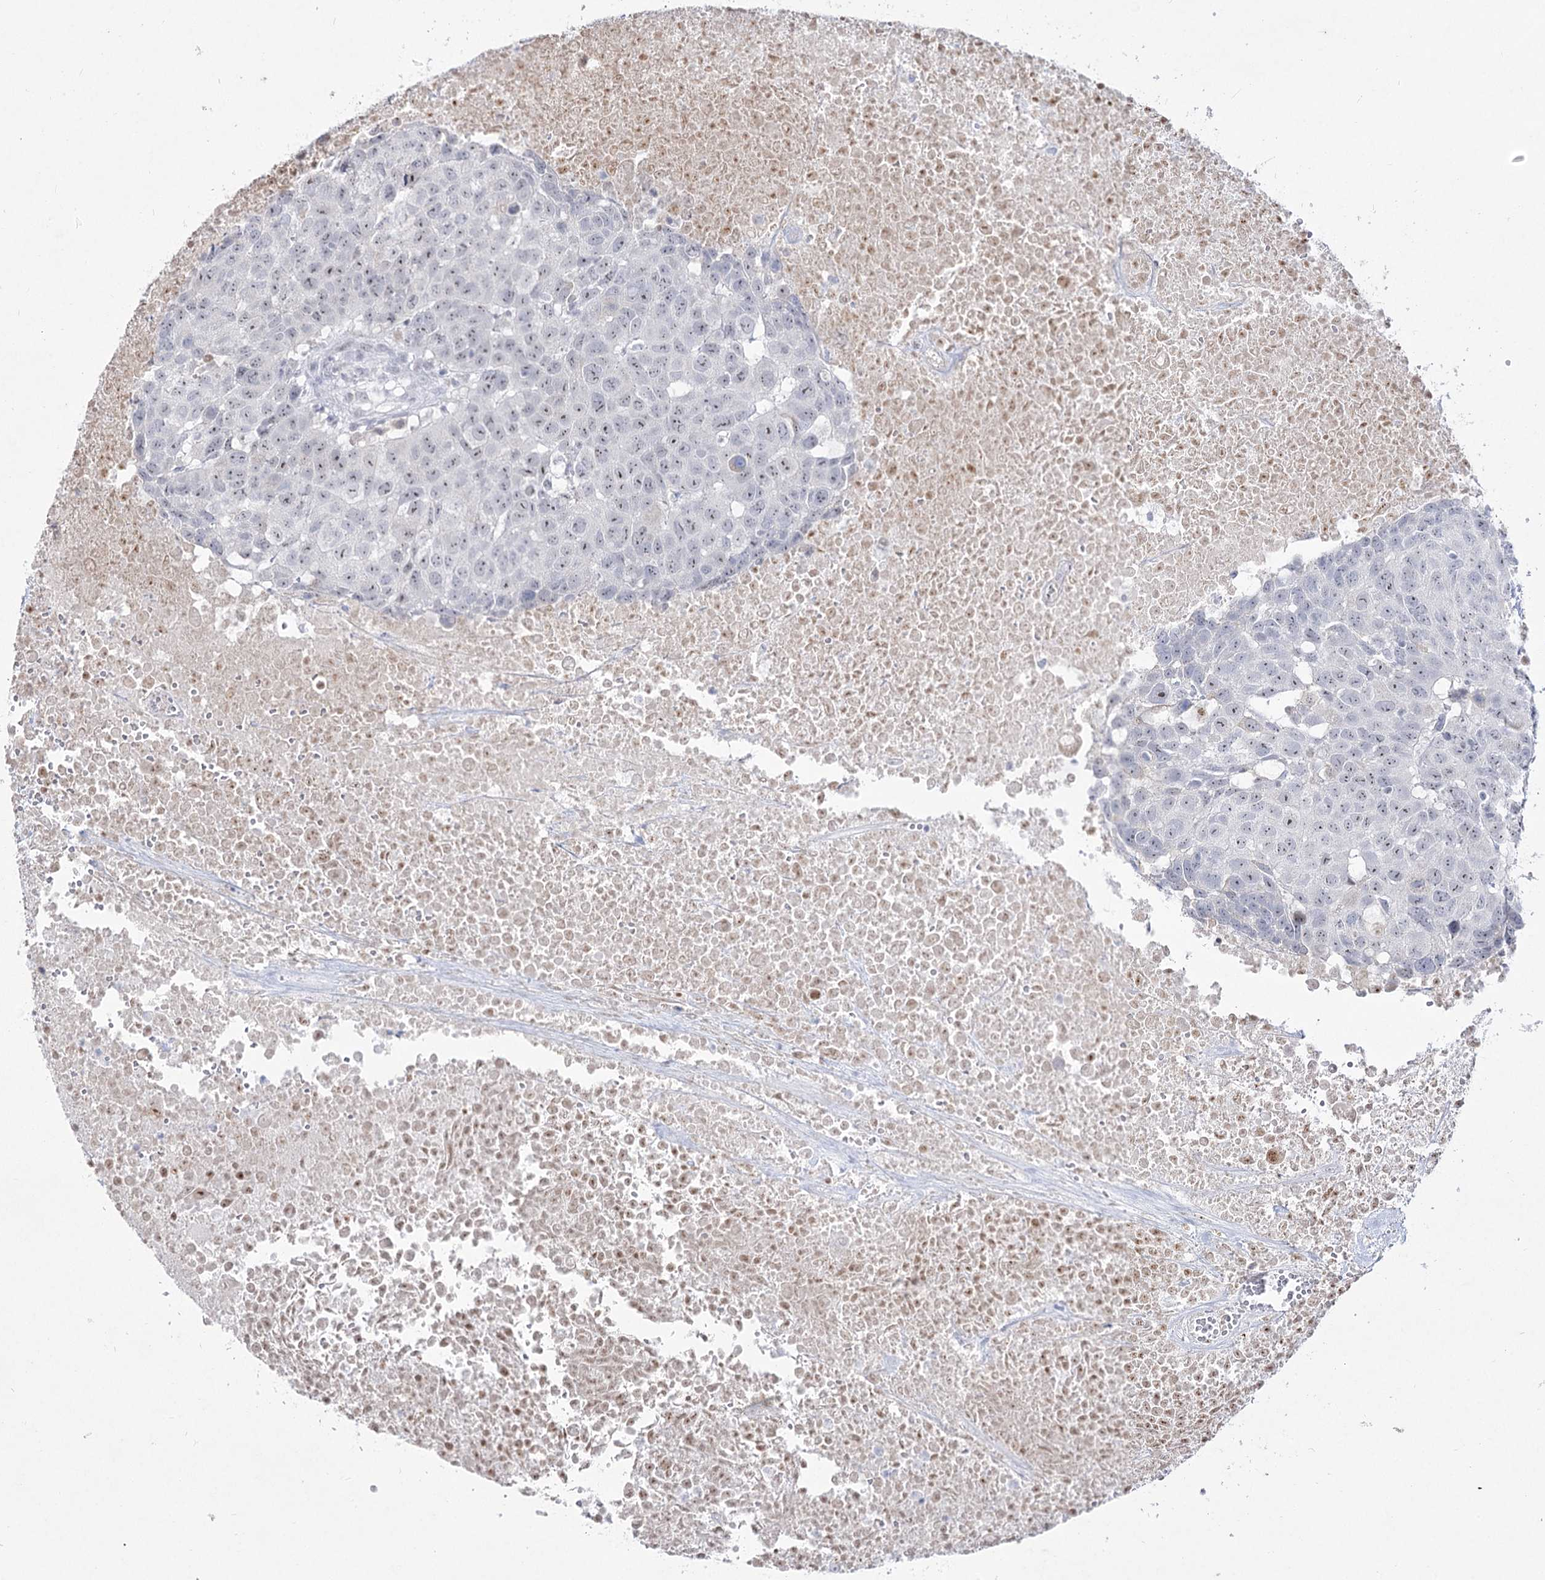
{"staining": {"intensity": "negative", "quantity": "none", "location": "none"}, "tissue": "head and neck cancer", "cell_type": "Tumor cells", "image_type": "cancer", "snomed": [{"axis": "morphology", "description": "Squamous cell carcinoma, NOS"}, {"axis": "topography", "description": "Head-Neck"}], "caption": "Histopathology image shows no protein expression in tumor cells of head and neck squamous cell carcinoma tissue. The staining is performed using DAB (3,3'-diaminobenzidine) brown chromogen with nuclei counter-stained in using hematoxylin.", "gene": "DDX50", "patient": {"sex": "male", "age": 66}}